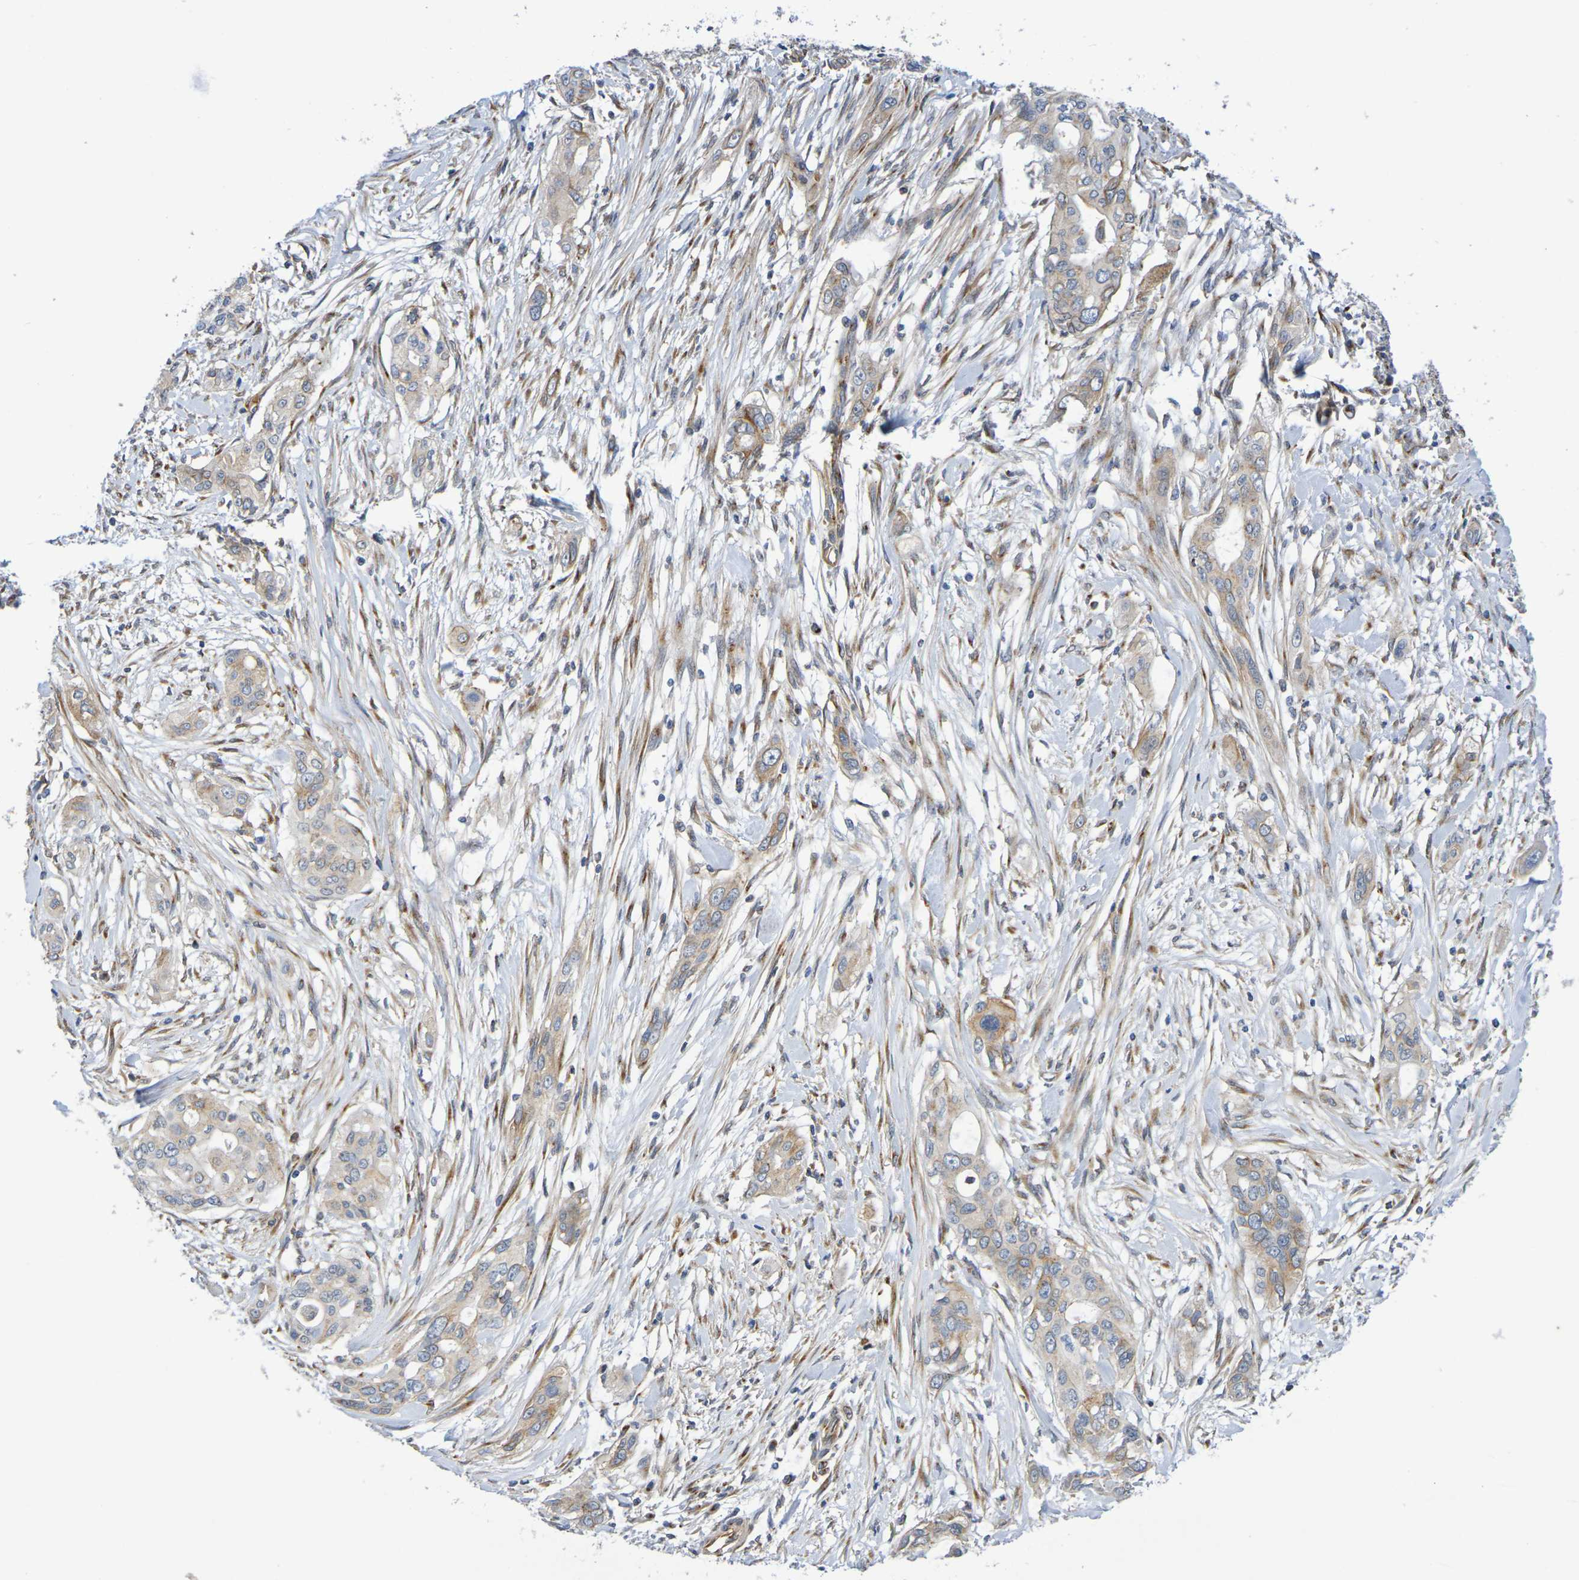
{"staining": {"intensity": "weak", "quantity": ">75%", "location": "cytoplasmic/membranous"}, "tissue": "pancreatic cancer", "cell_type": "Tumor cells", "image_type": "cancer", "snomed": [{"axis": "morphology", "description": "Adenocarcinoma, NOS"}, {"axis": "topography", "description": "Pancreas"}], "caption": "High-power microscopy captured an immunohistochemistry (IHC) image of pancreatic cancer (adenocarcinoma), revealing weak cytoplasmic/membranous staining in approximately >75% of tumor cells.", "gene": "DCP2", "patient": {"sex": "female", "age": 60}}